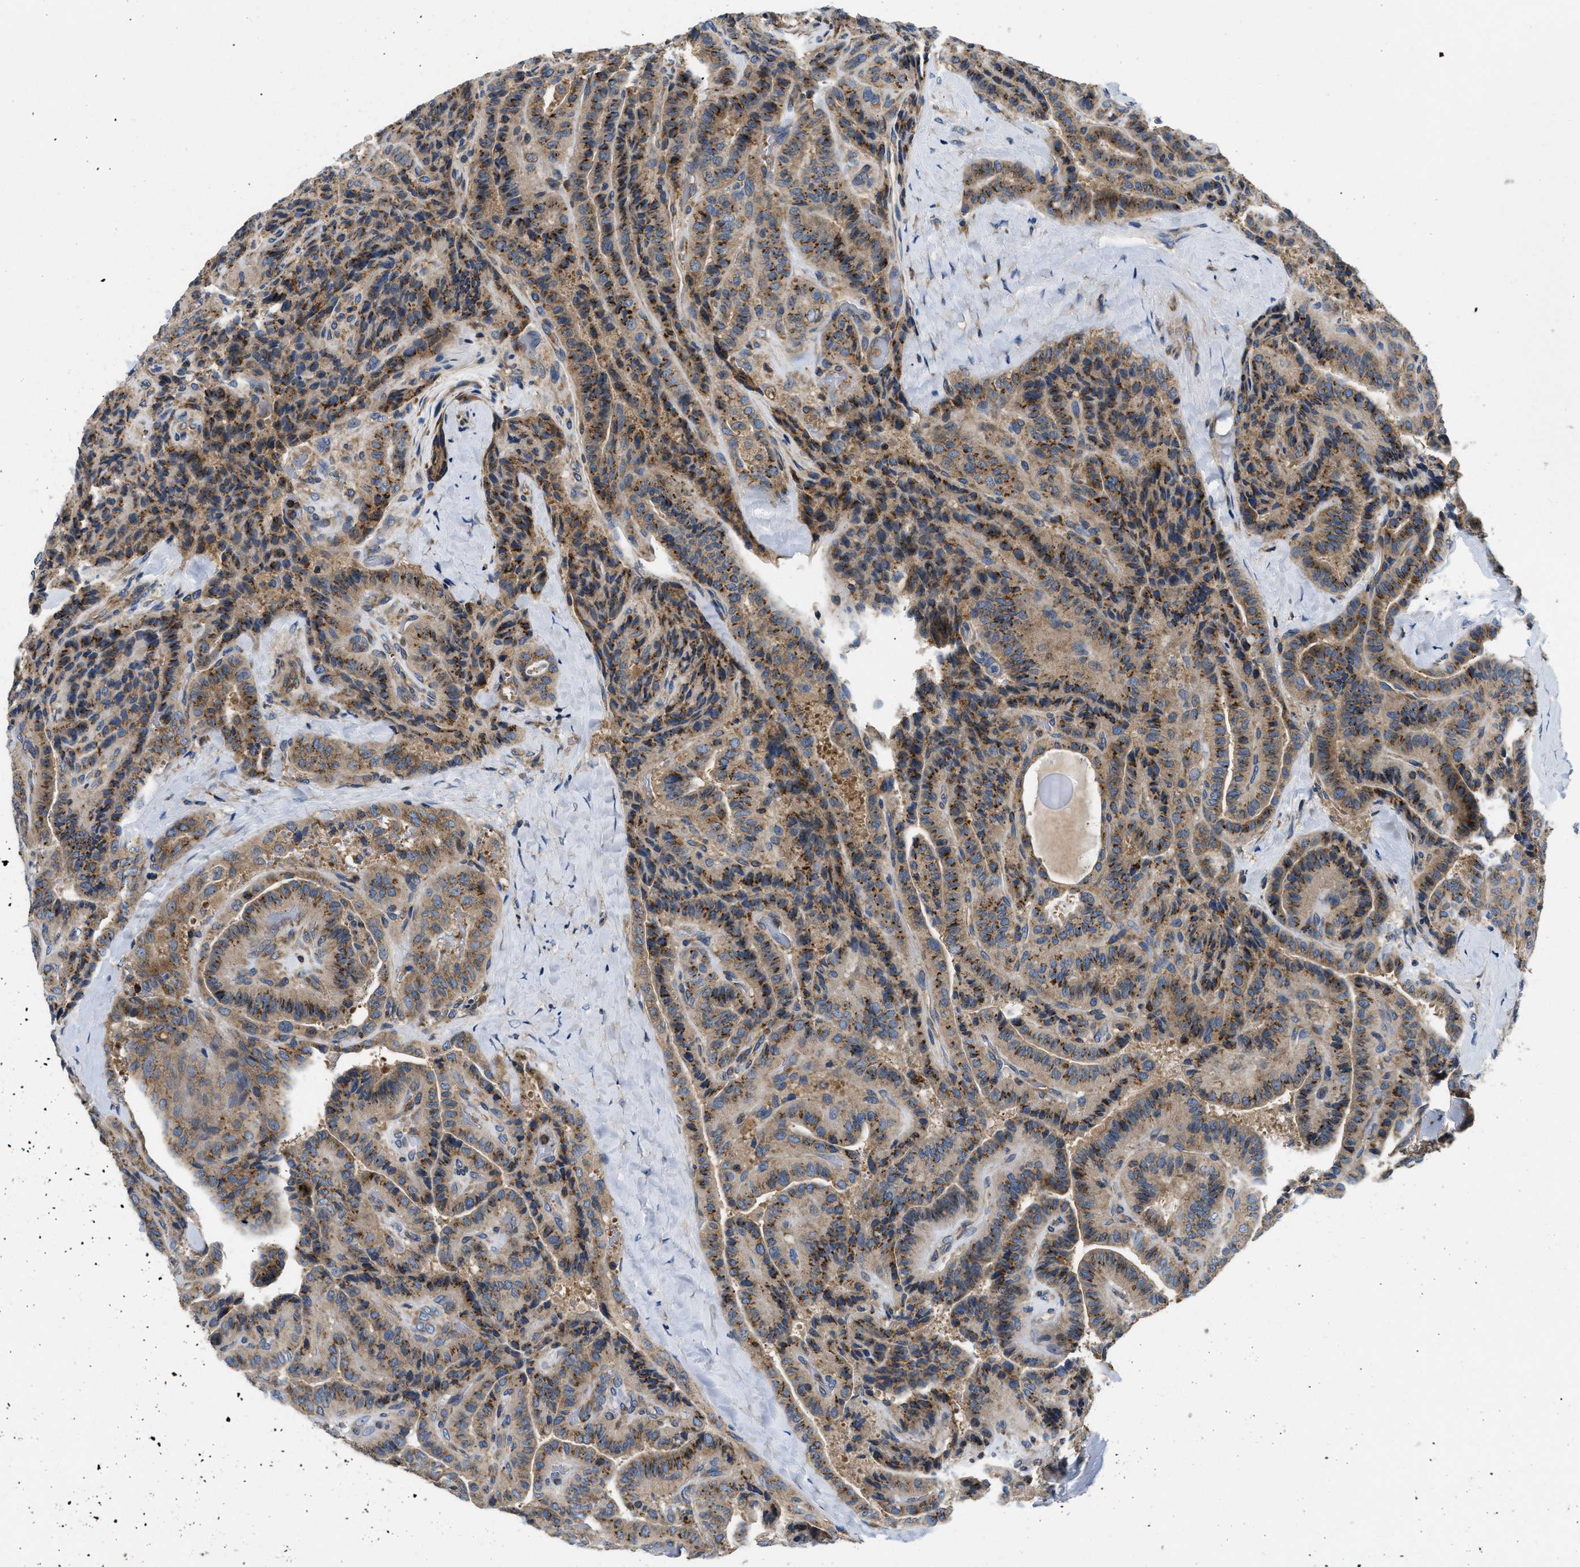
{"staining": {"intensity": "moderate", "quantity": ">75%", "location": "cytoplasmic/membranous"}, "tissue": "thyroid cancer", "cell_type": "Tumor cells", "image_type": "cancer", "snomed": [{"axis": "morphology", "description": "Papillary adenocarcinoma, NOS"}, {"axis": "topography", "description": "Thyroid gland"}], "caption": "A micrograph of human thyroid papillary adenocarcinoma stained for a protein demonstrates moderate cytoplasmic/membranous brown staining in tumor cells.", "gene": "ABCF1", "patient": {"sex": "male", "age": 77}}